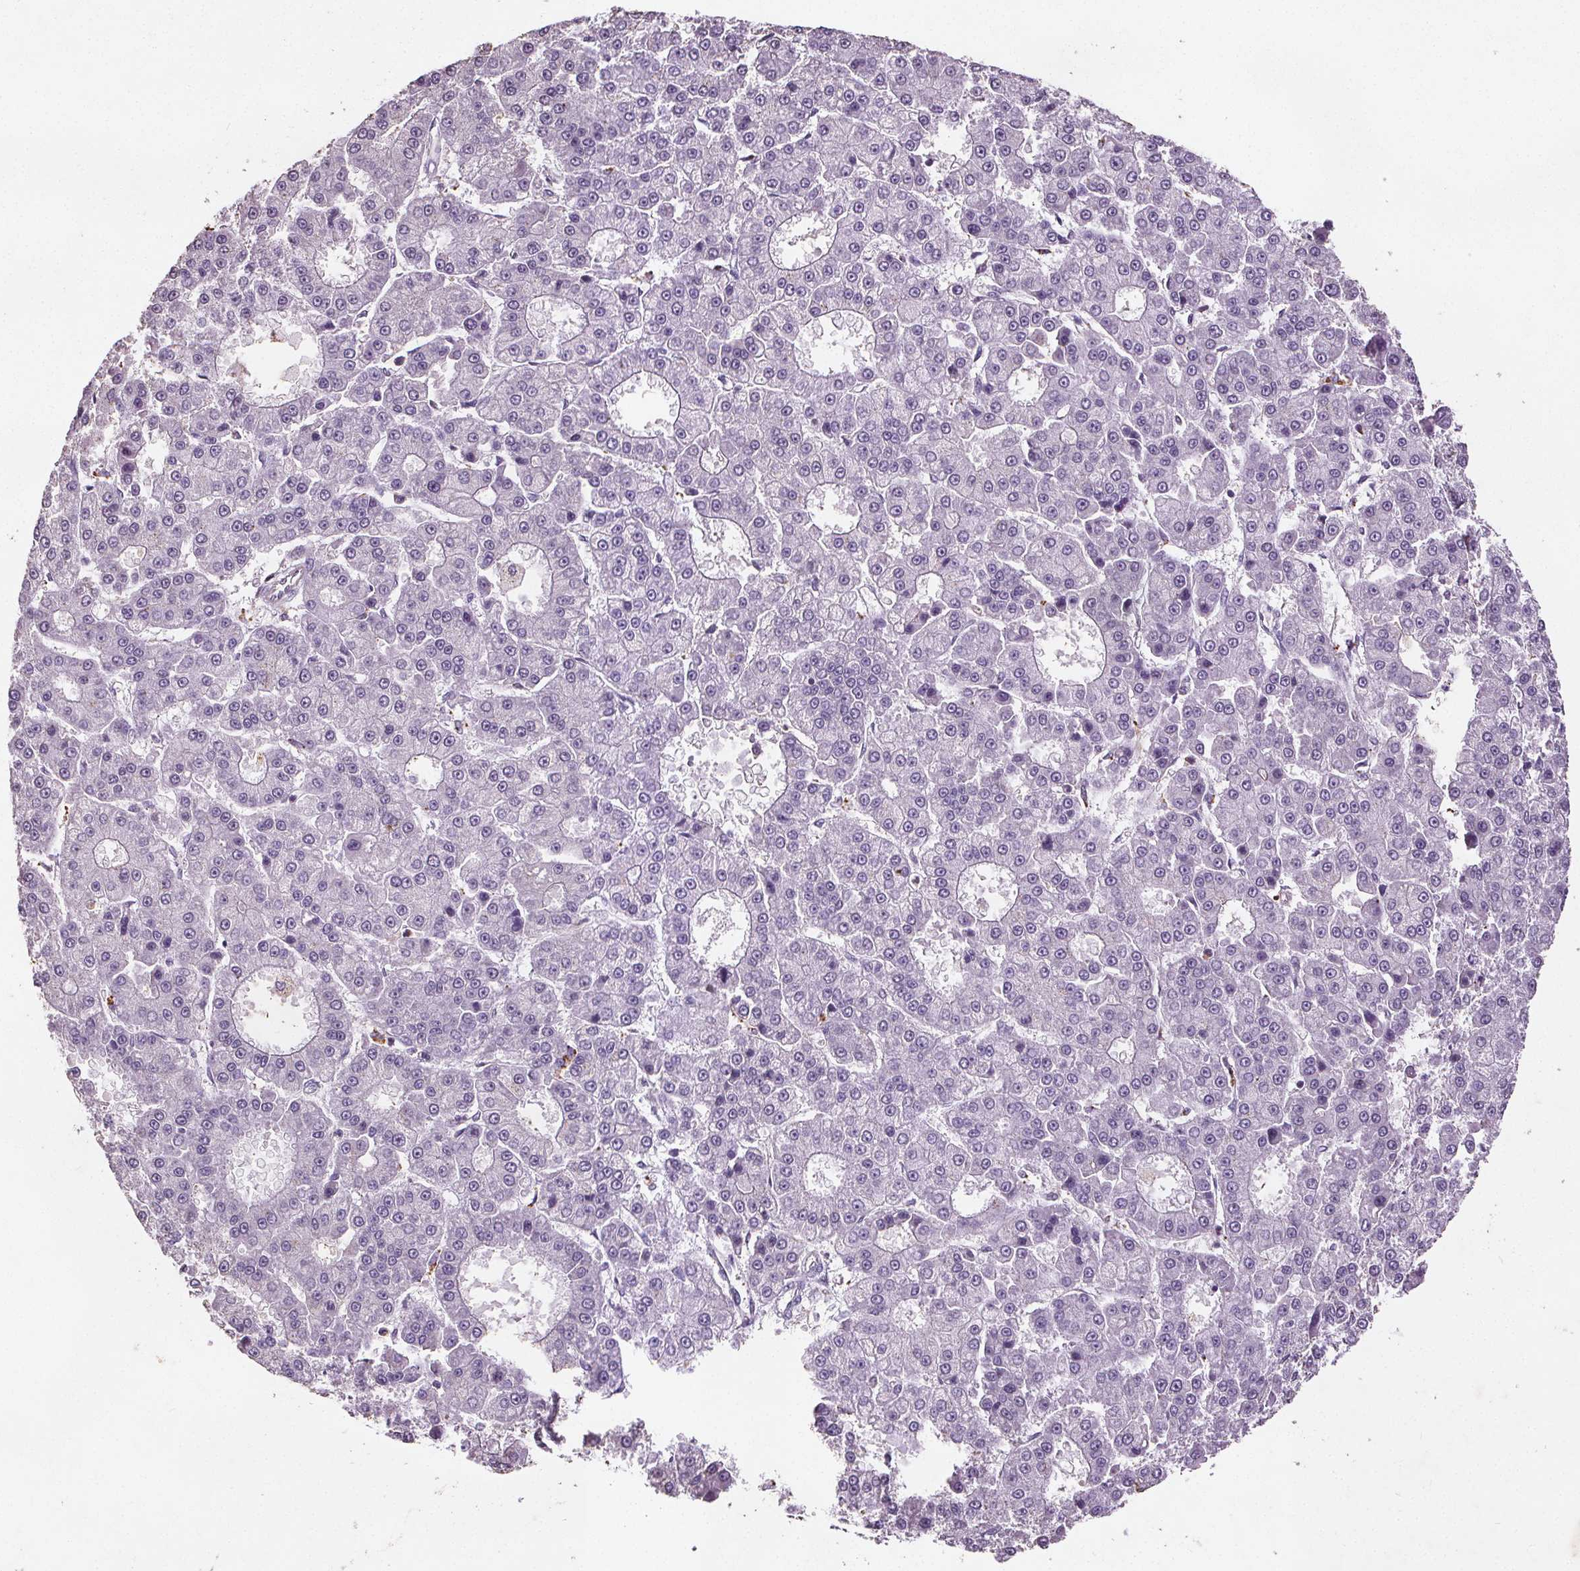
{"staining": {"intensity": "negative", "quantity": "none", "location": "none"}, "tissue": "liver cancer", "cell_type": "Tumor cells", "image_type": "cancer", "snomed": [{"axis": "morphology", "description": "Carcinoma, Hepatocellular, NOS"}, {"axis": "topography", "description": "Liver"}], "caption": "A high-resolution histopathology image shows immunohistochemistry (IHC) staining of liver cancer (hepatocellular carcinoma), which demonstrates no significant expression in tumor cells.", "gene": "C19orf84", "patient": {"sex": "male", "age": 70}}